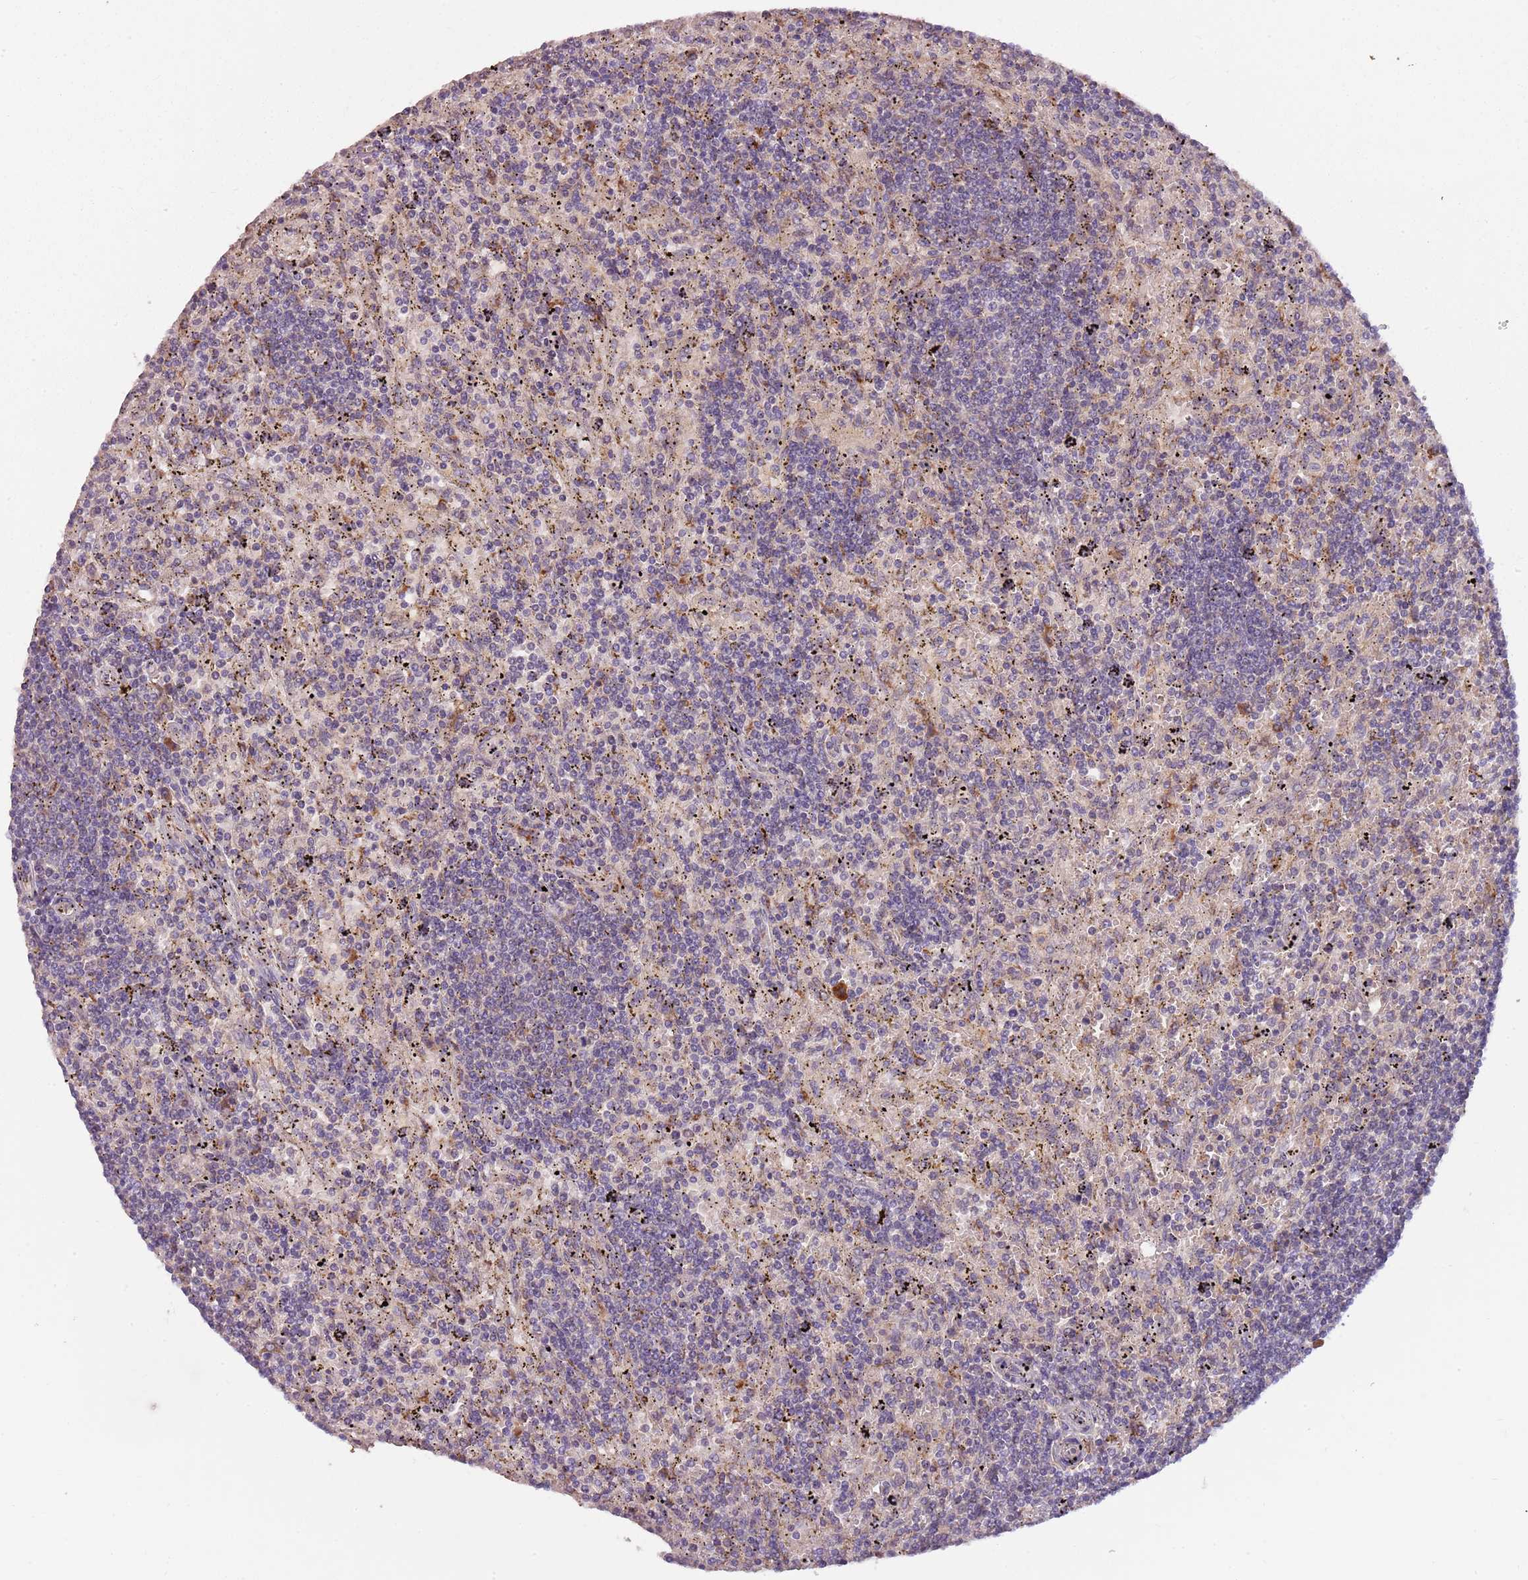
{"staining": {"intensity": "negative", "quantity": "none", "location": "none"}, "tissue": "lymphoma", "cell_type": "Tumor cells", "image_type": "cancer", "snomed": [{"axis": "morphology", "description": "Malignant lymphoma, non-Hodgkin's type, Low grade"}, {"axis": "topography", "description": "Spleen"}], "caption": "Image shows no protein positivity in tumor cells of lymphoma tissue.", "gene": "FECH", "patient": {"sex": "male", "age": 76}}